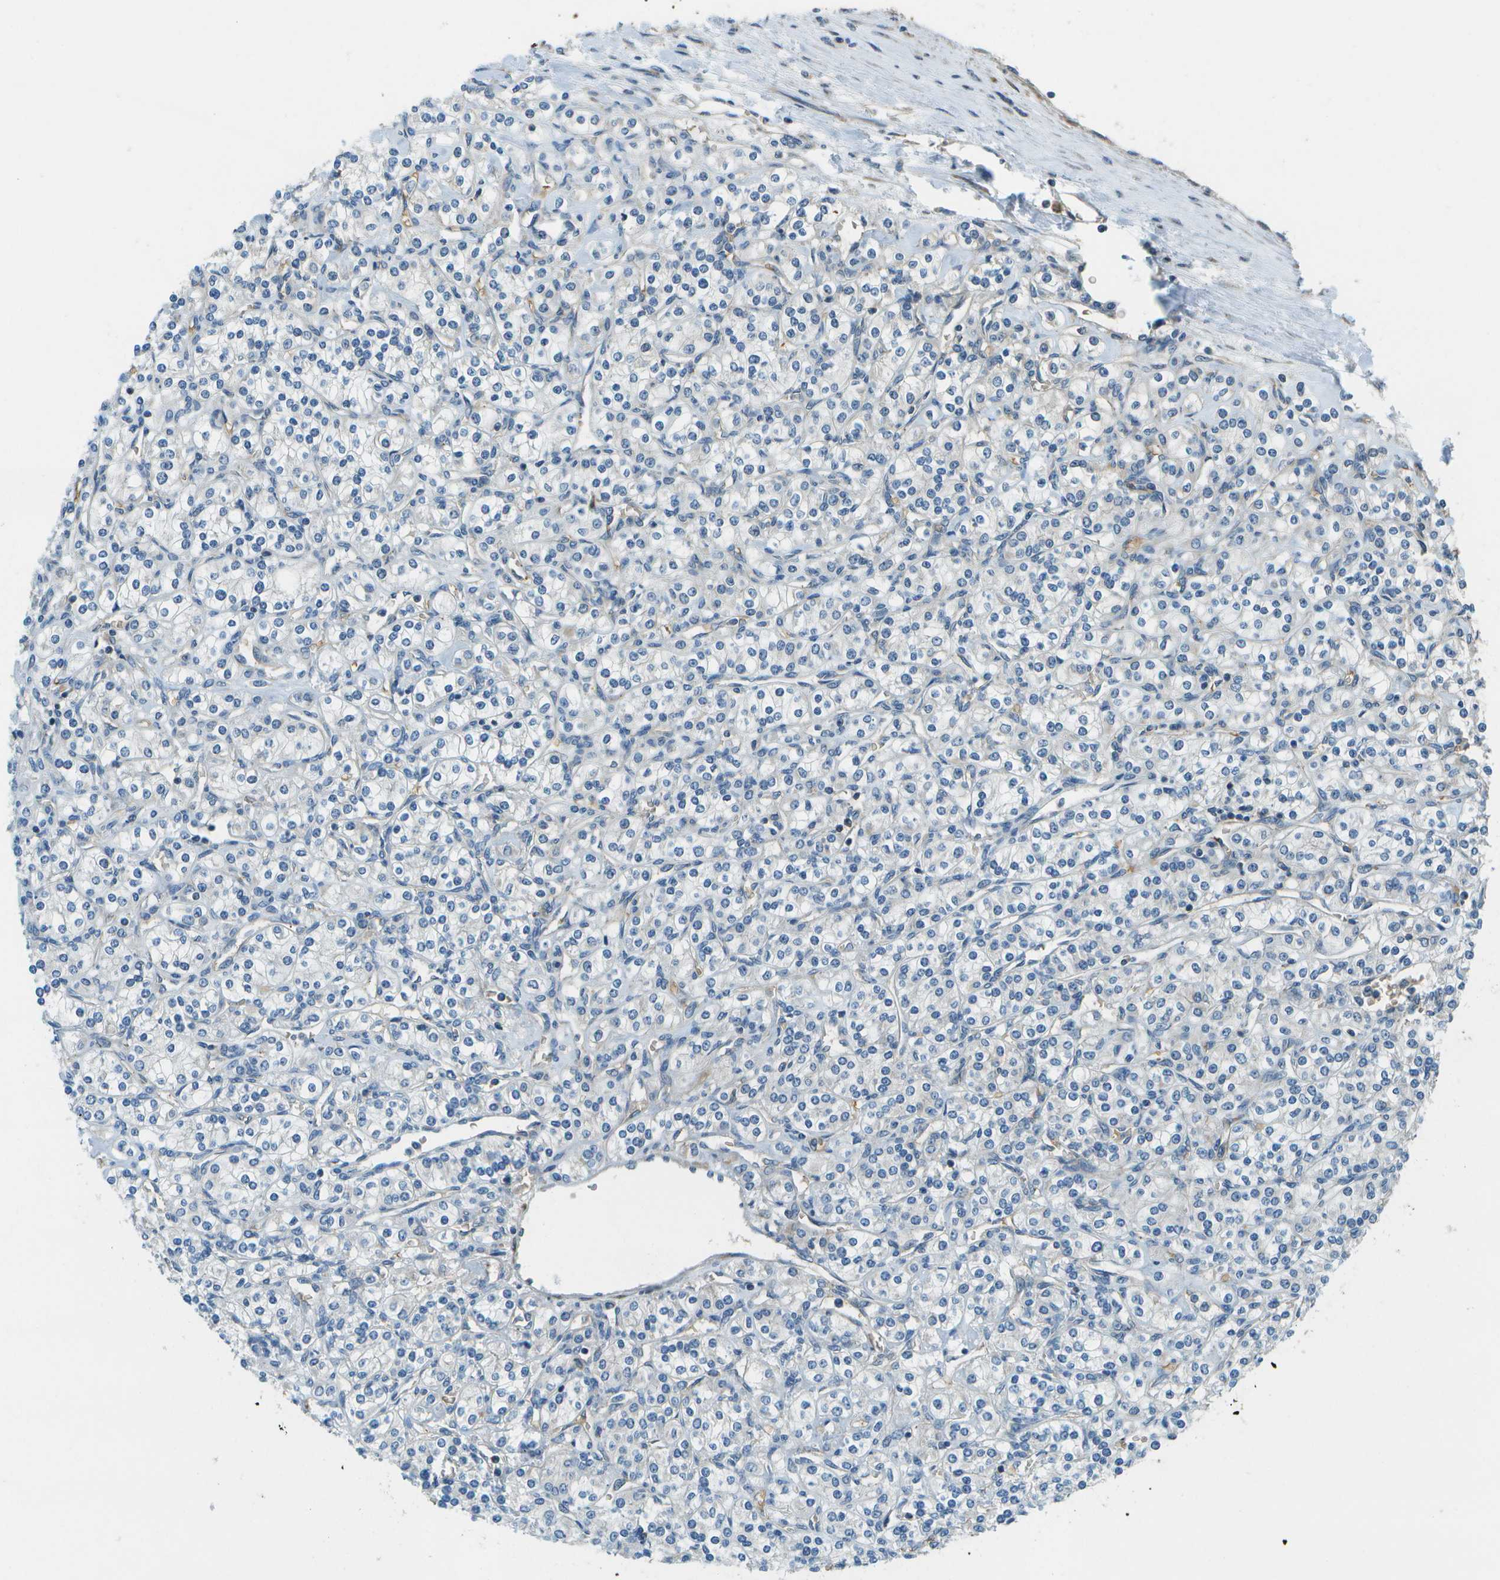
{"staining": {"intensity": "negative", "quantity": "none", "location": "none"}, "tissue": "renal cancer", "cell_type": "Tumor cells", "image_type": "cancer", "snomed": [{"axis": "morphology", "description": "Adenocarcinoma, NOS"}, {"axis": "topography", "description": "Kidney"}], "caption": "DAB (3,3'-diaminobenzidine) immunohistochemical staining of renal adenocarcinoma reveals no significant expression in tumor cells. (Immunohistochemistry, brightfield microscopy, high magnification).", "gene": "CTIF", "patient": {"sex": "male", "age": 77}}